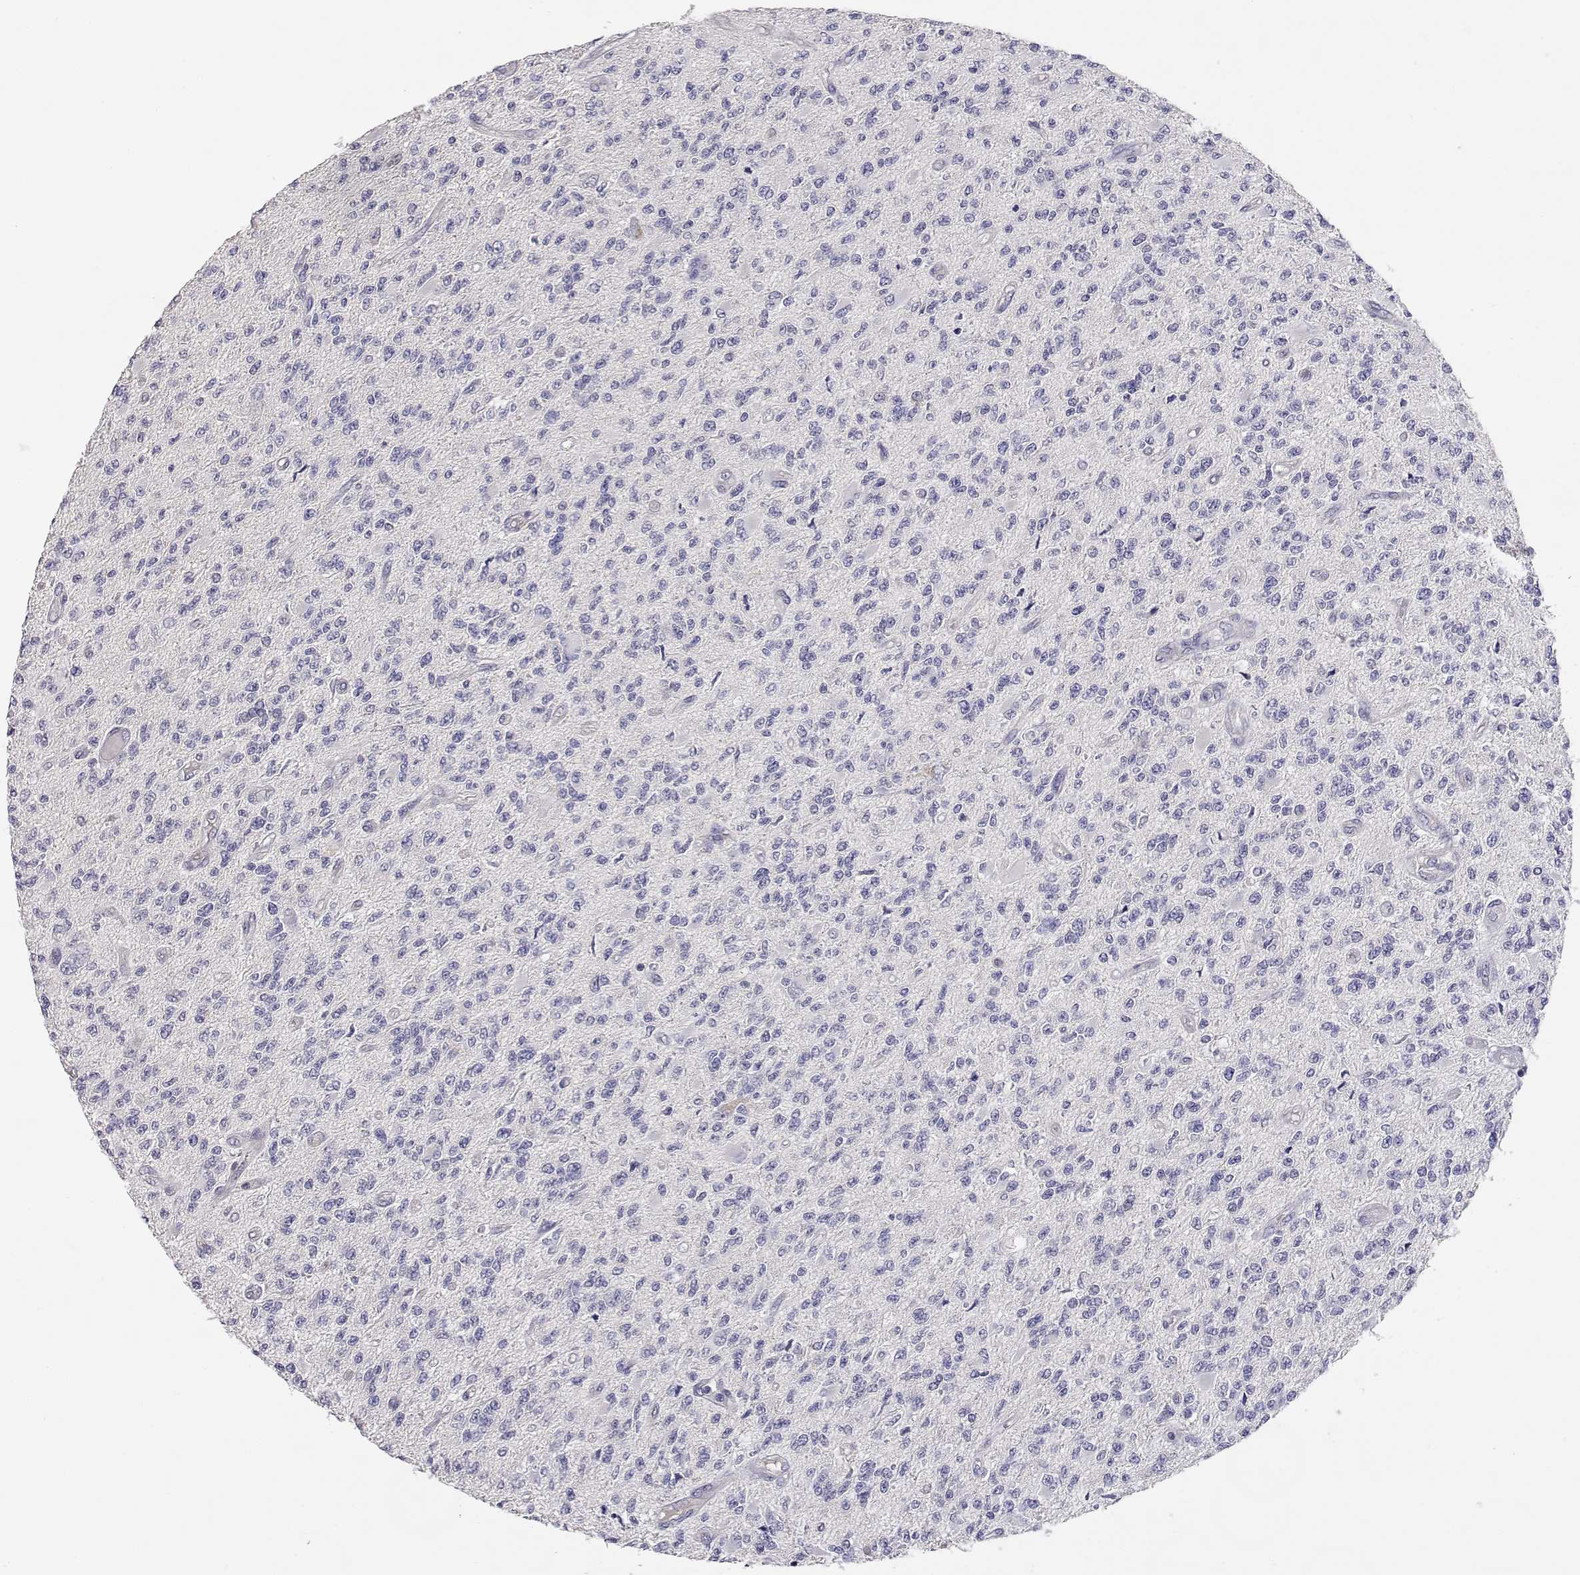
{"staining": {"intensity": "negative", "quantity": "none", "location": "none"}, "tissue": "glioma", "cell_type": "Tumor cells", "image_type": "cancer", "snomed": [{"axis": "morphology", "description": "Glioma, malignant, High grade"}, {"axis": "topography", "description": "Brain"}], "caption": "Malignant high-grade glioma stained for a protein using IHC displays no positivity tumor cells.", "gene": "ADA", "patient": {"sex": "female", "age": 63}}